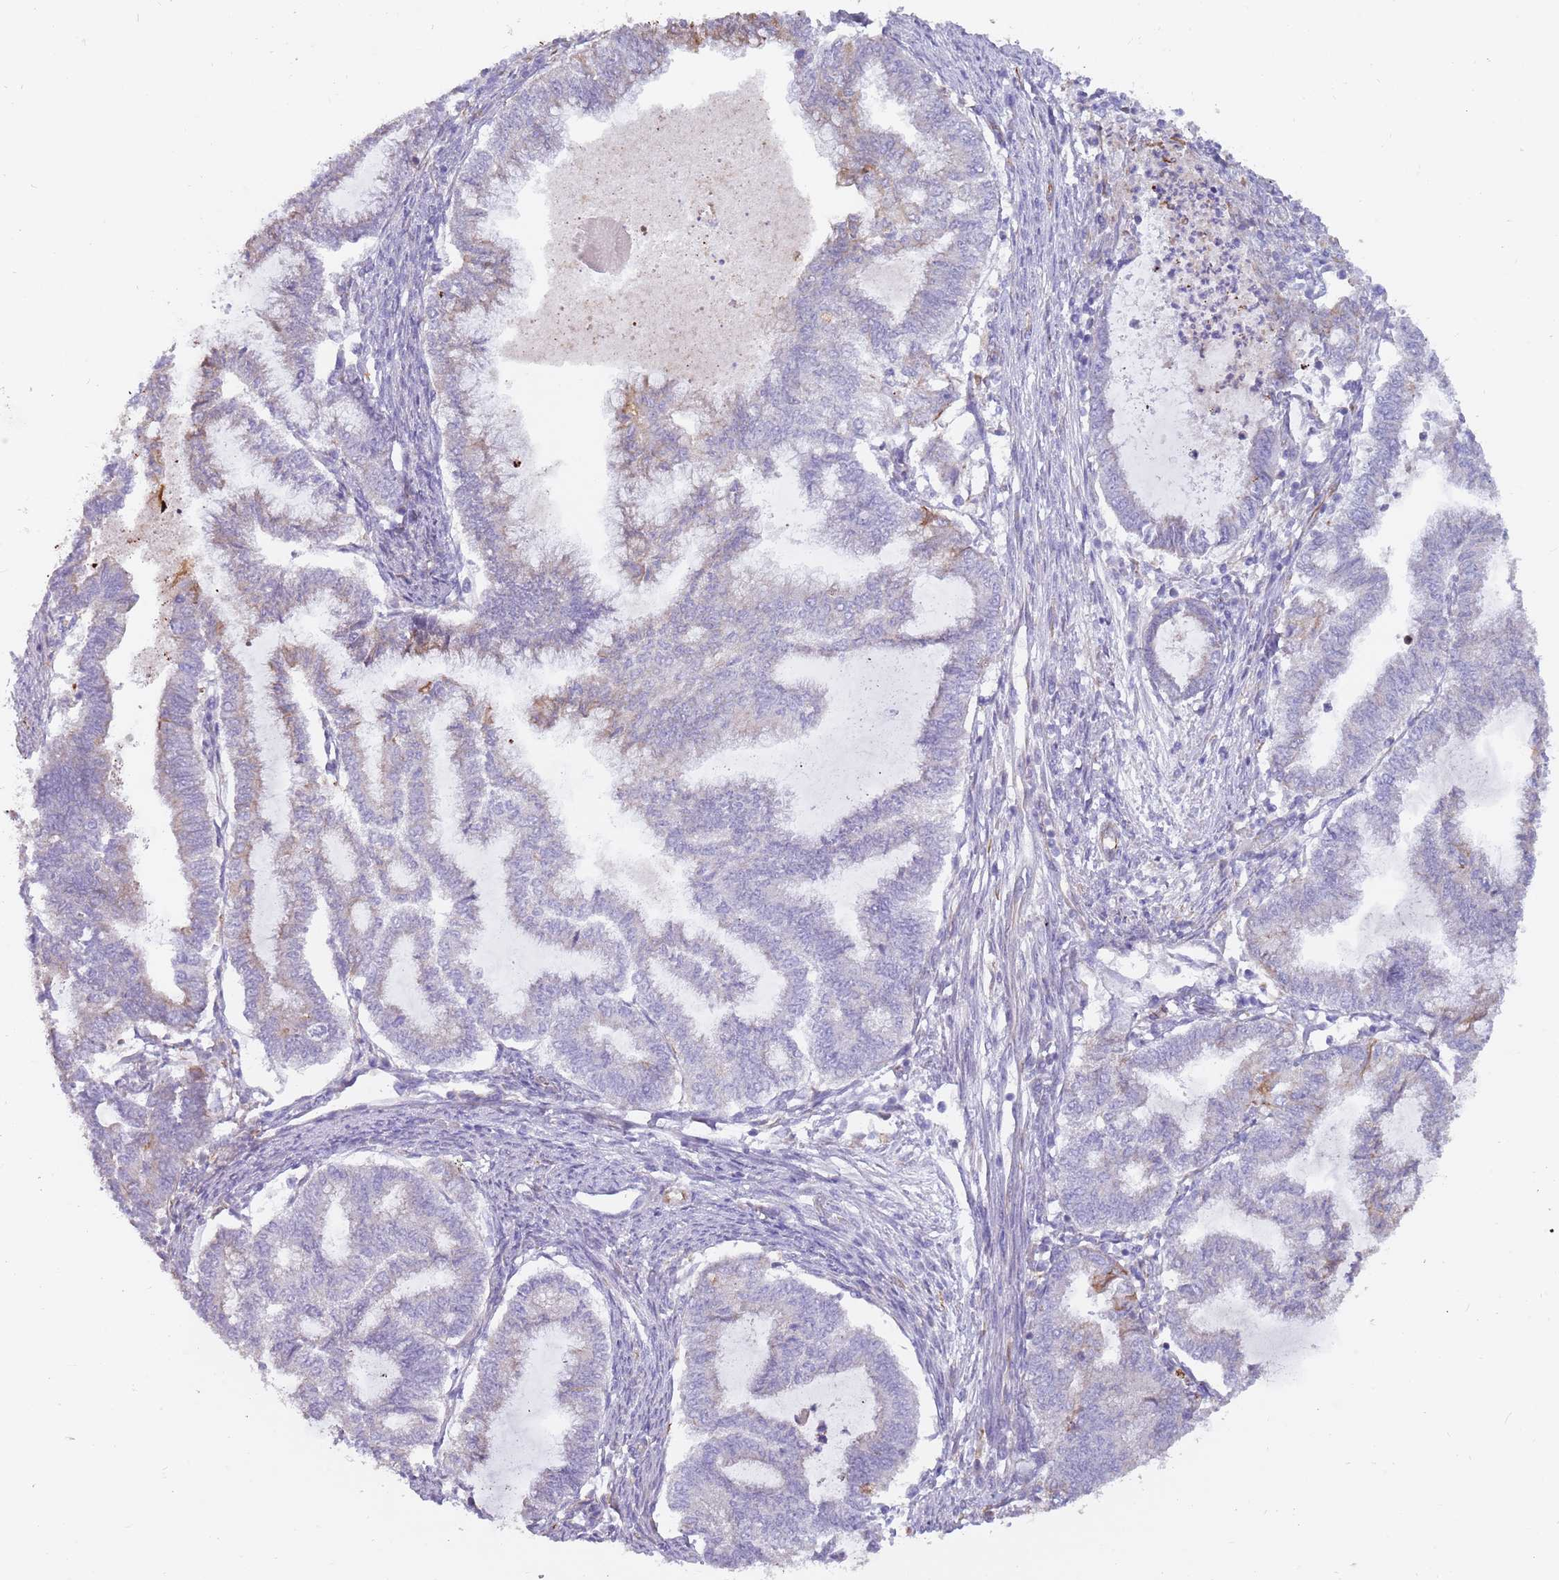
{"staining": {"intensity": "weak", "quantity": "<25%", "location": "cytoplasmic/membranous"}, "tissue": "endometrial cancer", "cell_type": "Tumor cells", "image_type": "cancer", "snomed": [{"axis": "morphology", "description": "Adenocarcinoma, NOS"}, {"axis": "topography", "description": "Endometrium"}], "caption": "Immunohistochemical staining of endometrial adenocarcinoma exhibits no significant expression in tumor cells.", "gene": "MOGAT1", "patient": {"sex": "female", "age": 79}}